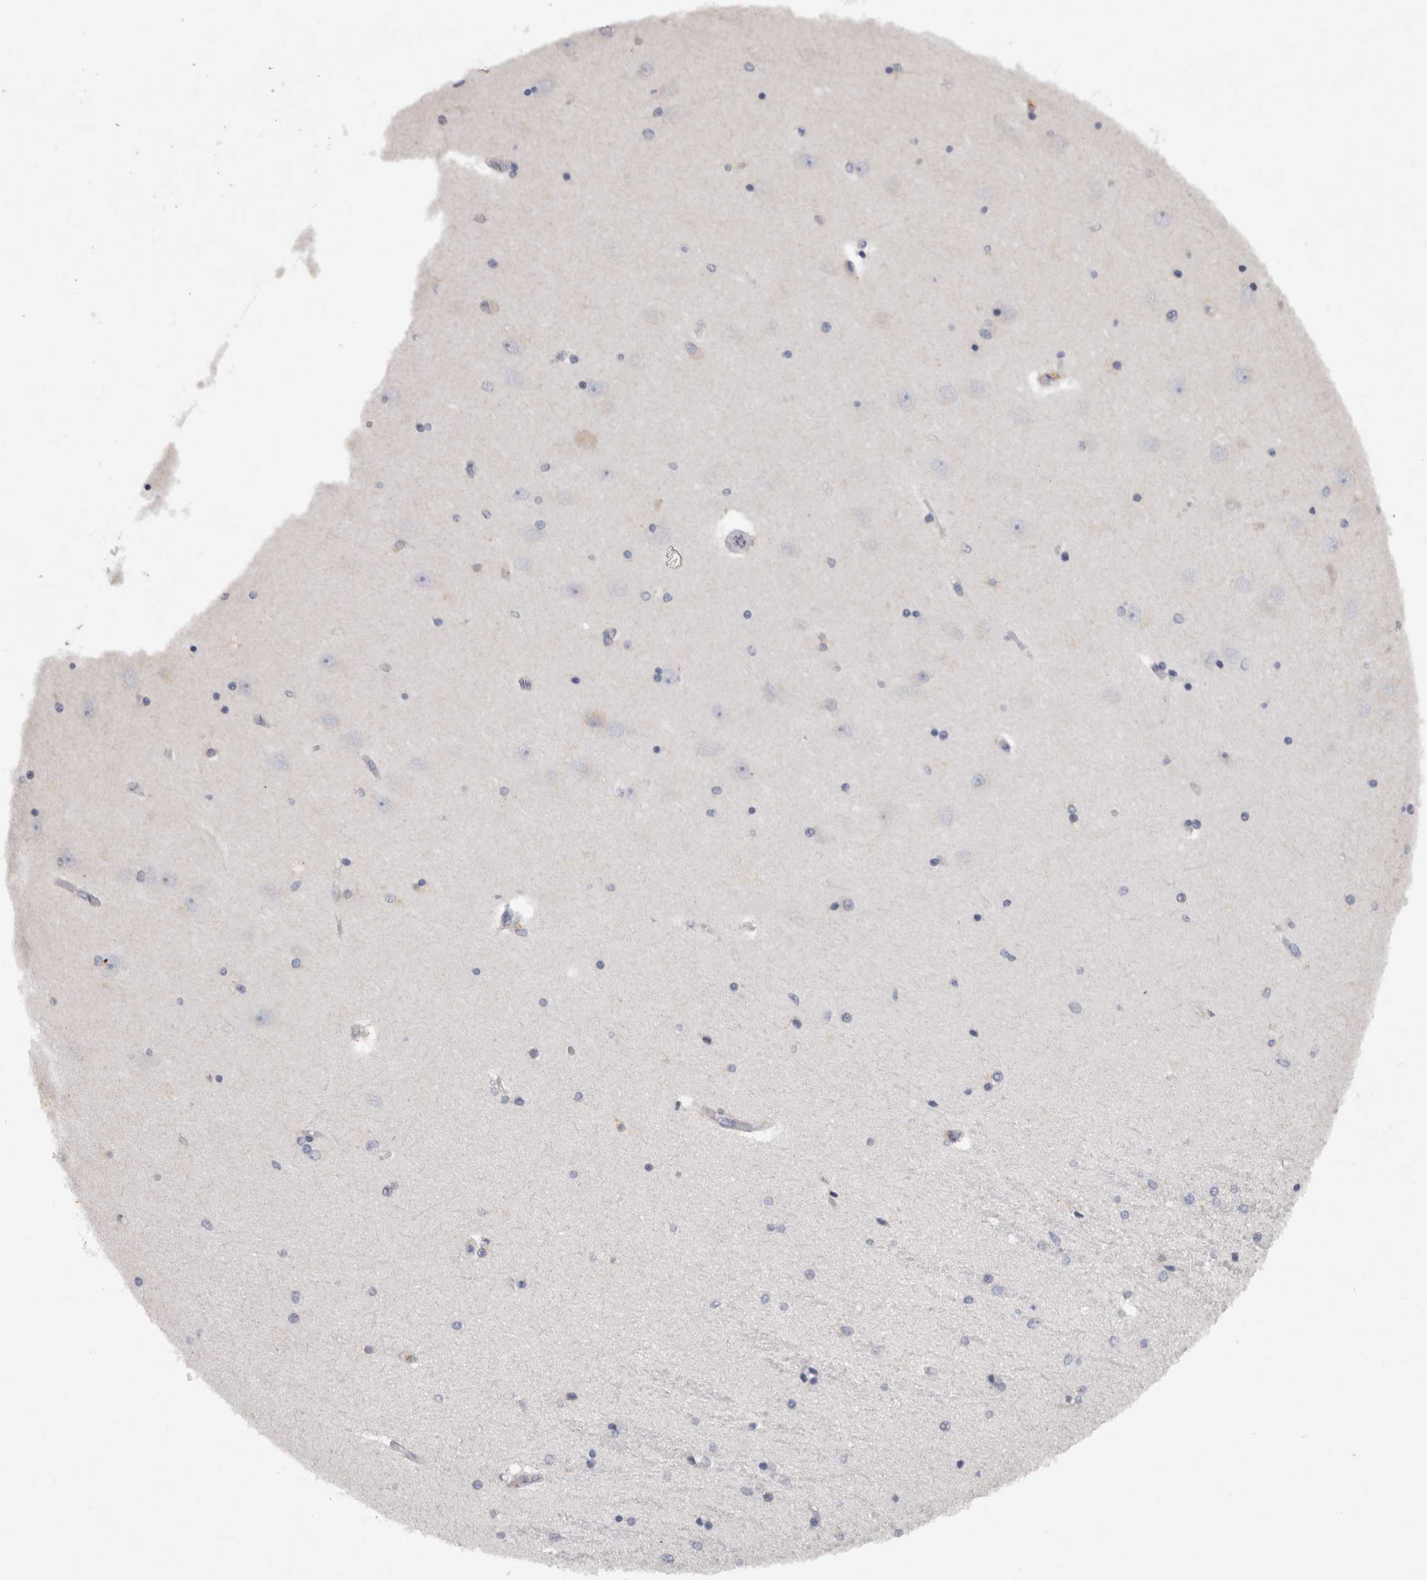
{"staining": {"intensity": "negative", "quantity": "none", "location": "none"}, "tissue": "hippocampus", "cell_type": "Glial cells", "image_type": "normal", "snomed": [{"axis": "morphology", "description": "Normal tissue, NOS"}, {"axis": "topography", "description": "Hippocampus"}], "caption": "Immunohistochemical staining of normal hippocampus displays no significant staining in glial cells.", "gene": "VSIG4", "patient": {"sex": "female", "age": 54}}